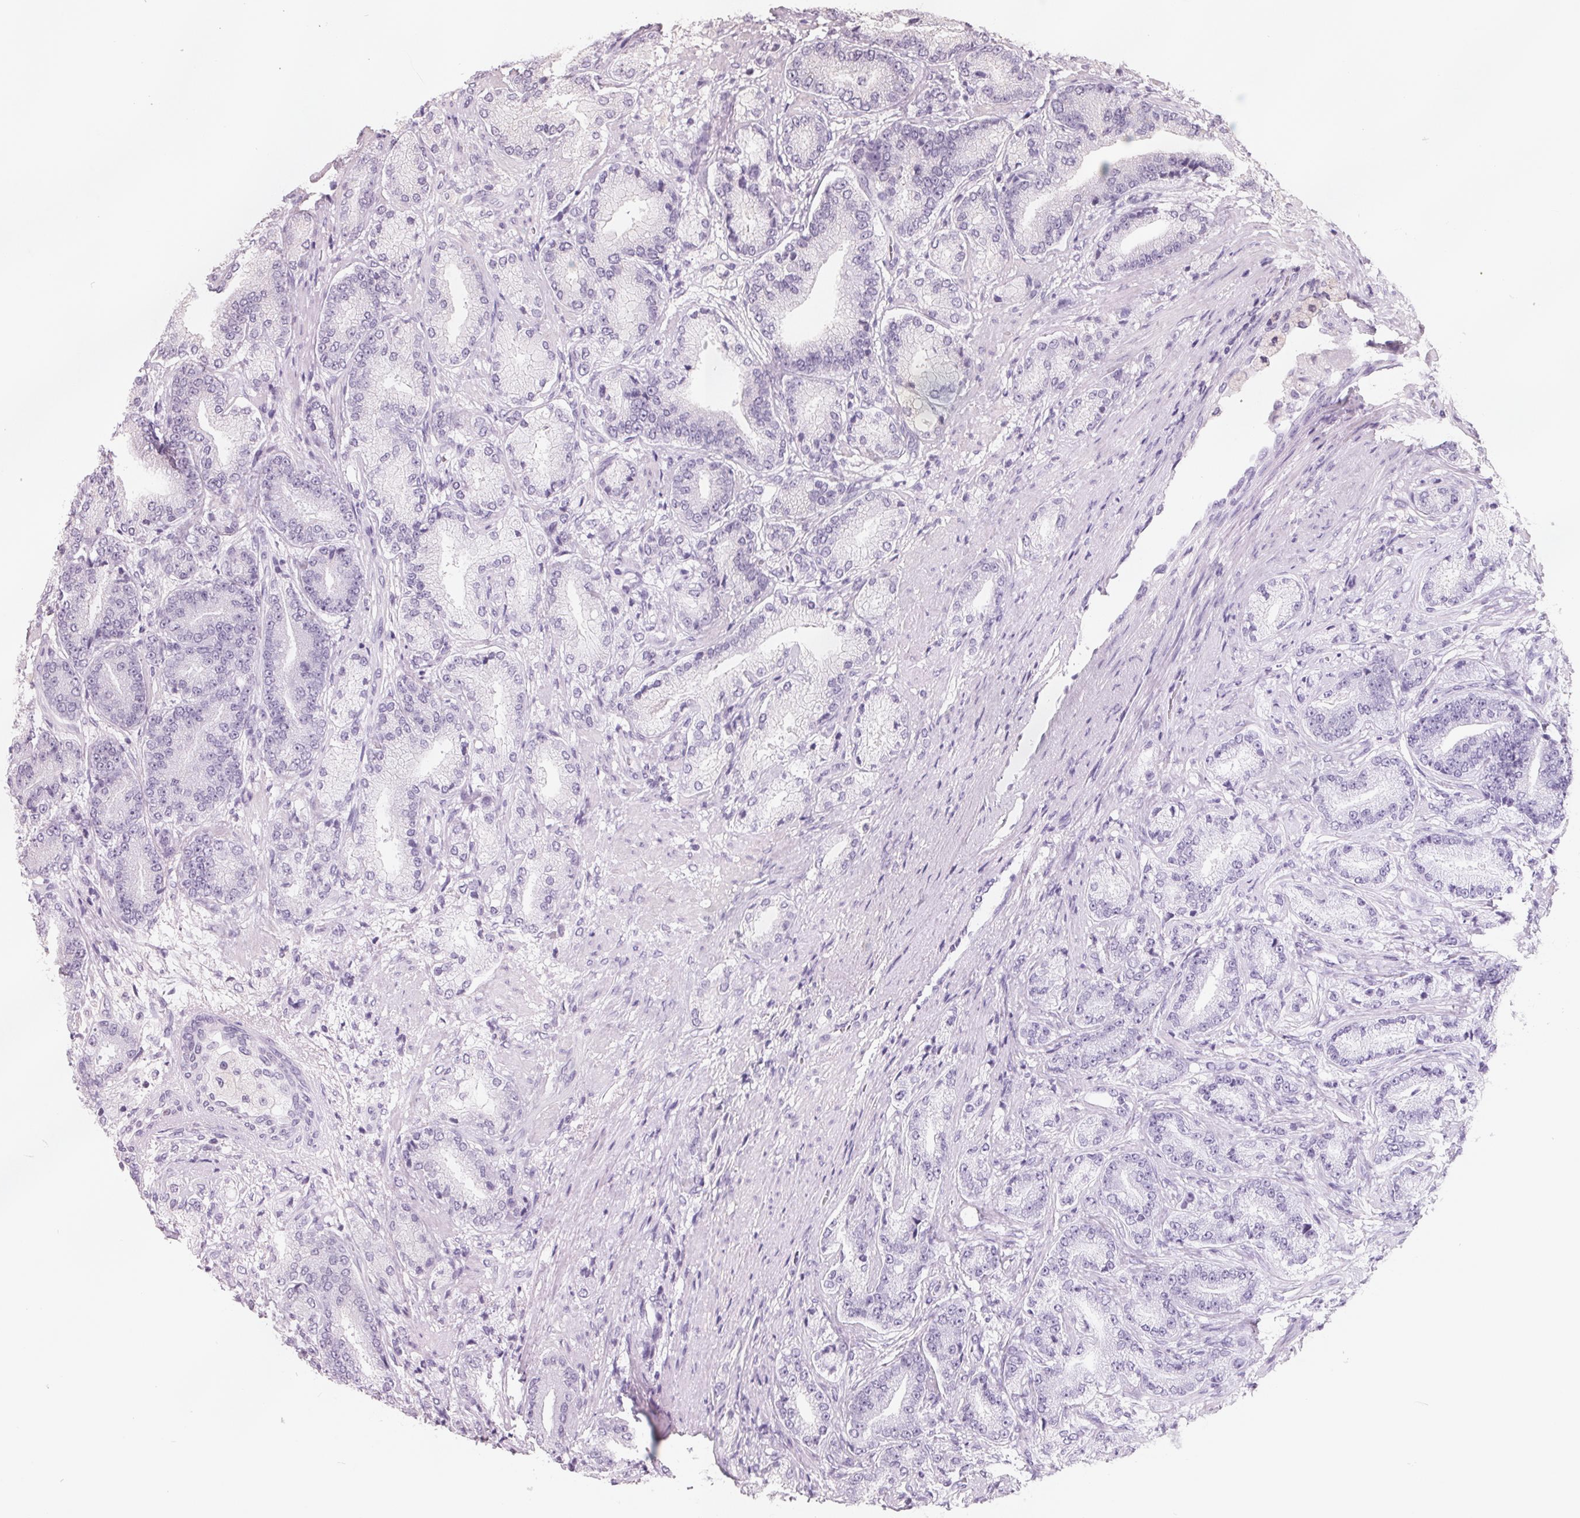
{"staining": {"intensity": "negative", "quantity": "none", "location": "none"}, "tissue": "prostate cancer", "cell_type": "Tumor cells", "image_type": "cancer", "snomed": [{"axis": "morphology", "description": "Adenocarcinoma, High grade"}, {"axis": "topography", "description": "Prostate and seminal vesicle, NOS"}], "caption": "An image of high-grade adenocarcinoma (prostate) stained for a protein reveals no brown staining in tumor cells.", "gene": "FTCD", "patient": {"sex": "male", "age": 61}}